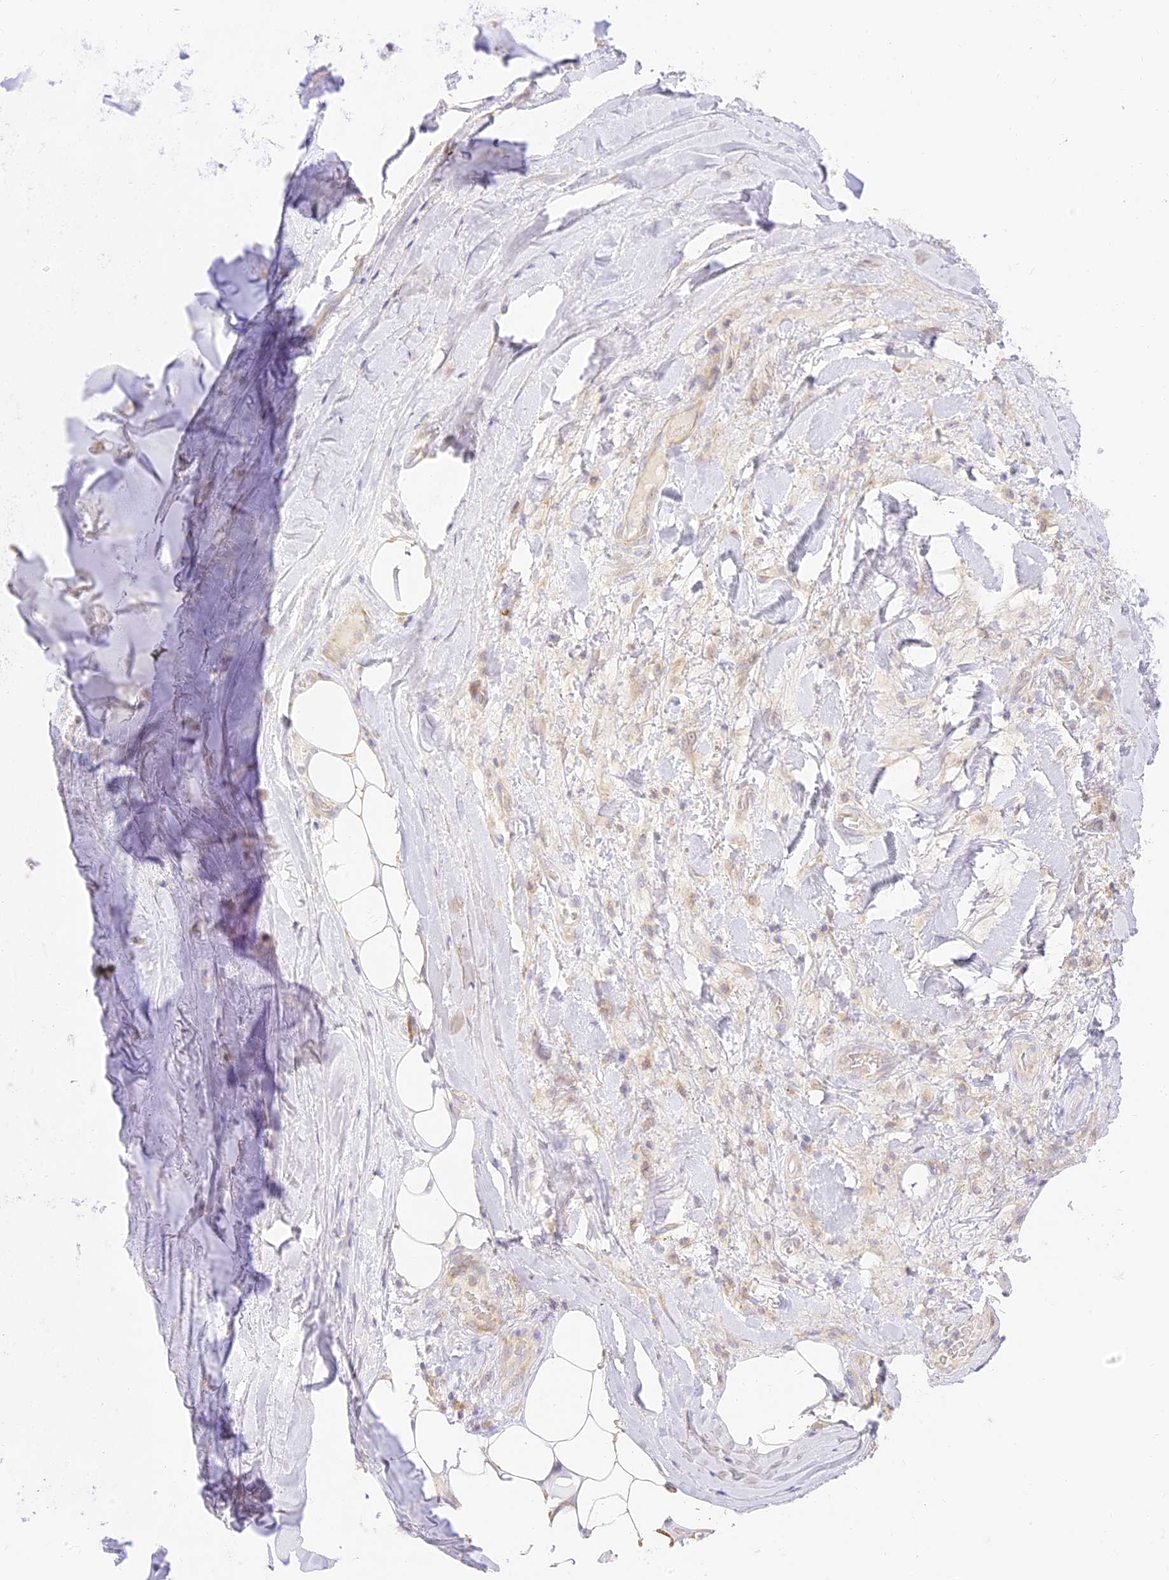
{"staining": {"intensity": "negative", "quantity": "none", "location": "none"}, "tissue": "adipose tissue", "cell_type": "Adipocytes", "image_type": "normal", "snomed": [{"axis": "morphology", "description": "Normal tissue, NOS"}, {"axis": "morphology", "description": "Squamous cell carcinoma, NOS"}, {"axis": "topography", "description": "Lymph node"}, {"axis": "topography", "description": "Bronchus"}, {"axis": "topography", "description": "Lung"}], "caption": "A high-resolution photomicrograph shows immunohistochemistry (IHC) staining of unremarkable adipose tissue, which exhibits no significant staining in adipocytes.", "gene": "LRRC15", "patient": {"sex": "male", "age": 66}}